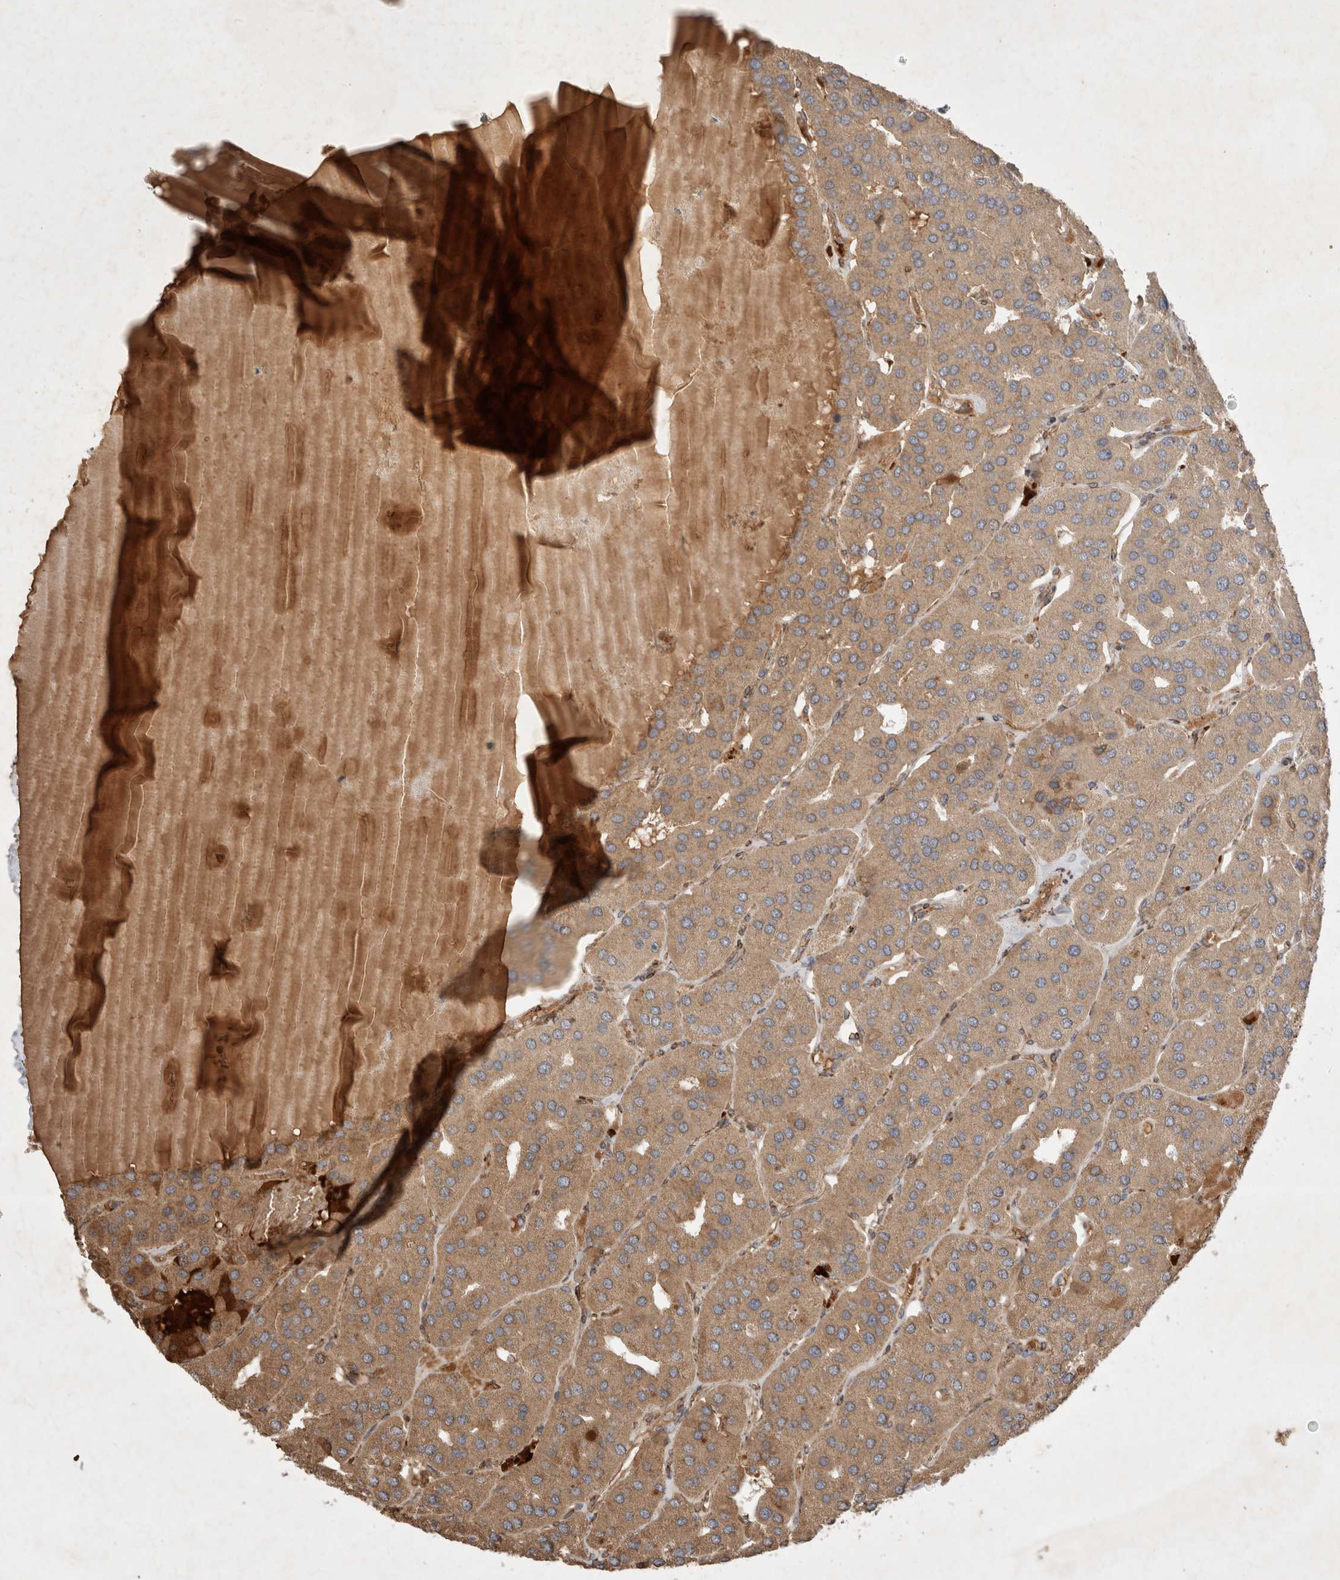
{"staining": {"intensity": "moderate", "quantity": ">75%", "location": "cytoplasmic/membranous"}, "tissue": "parathyroid gland", "cell_type": "Glandular cells", "image_type": "normal", "snomed": [{"axis": "morphology", "description": "Normal tissue, NOS"}, {"axis": "morphology", "description": "Adenoma, NOS"}, {"axis": "topography", "description": "Parathyroid gland"}], "caption": "Brown immunohistochemical staining in benign human parathyroid gland shows moderate cytoplasmic/membranous staining in about >75% of glandular cells.", "gene": "FAM221A", "patient": {"sex": "female", "age": 86}}